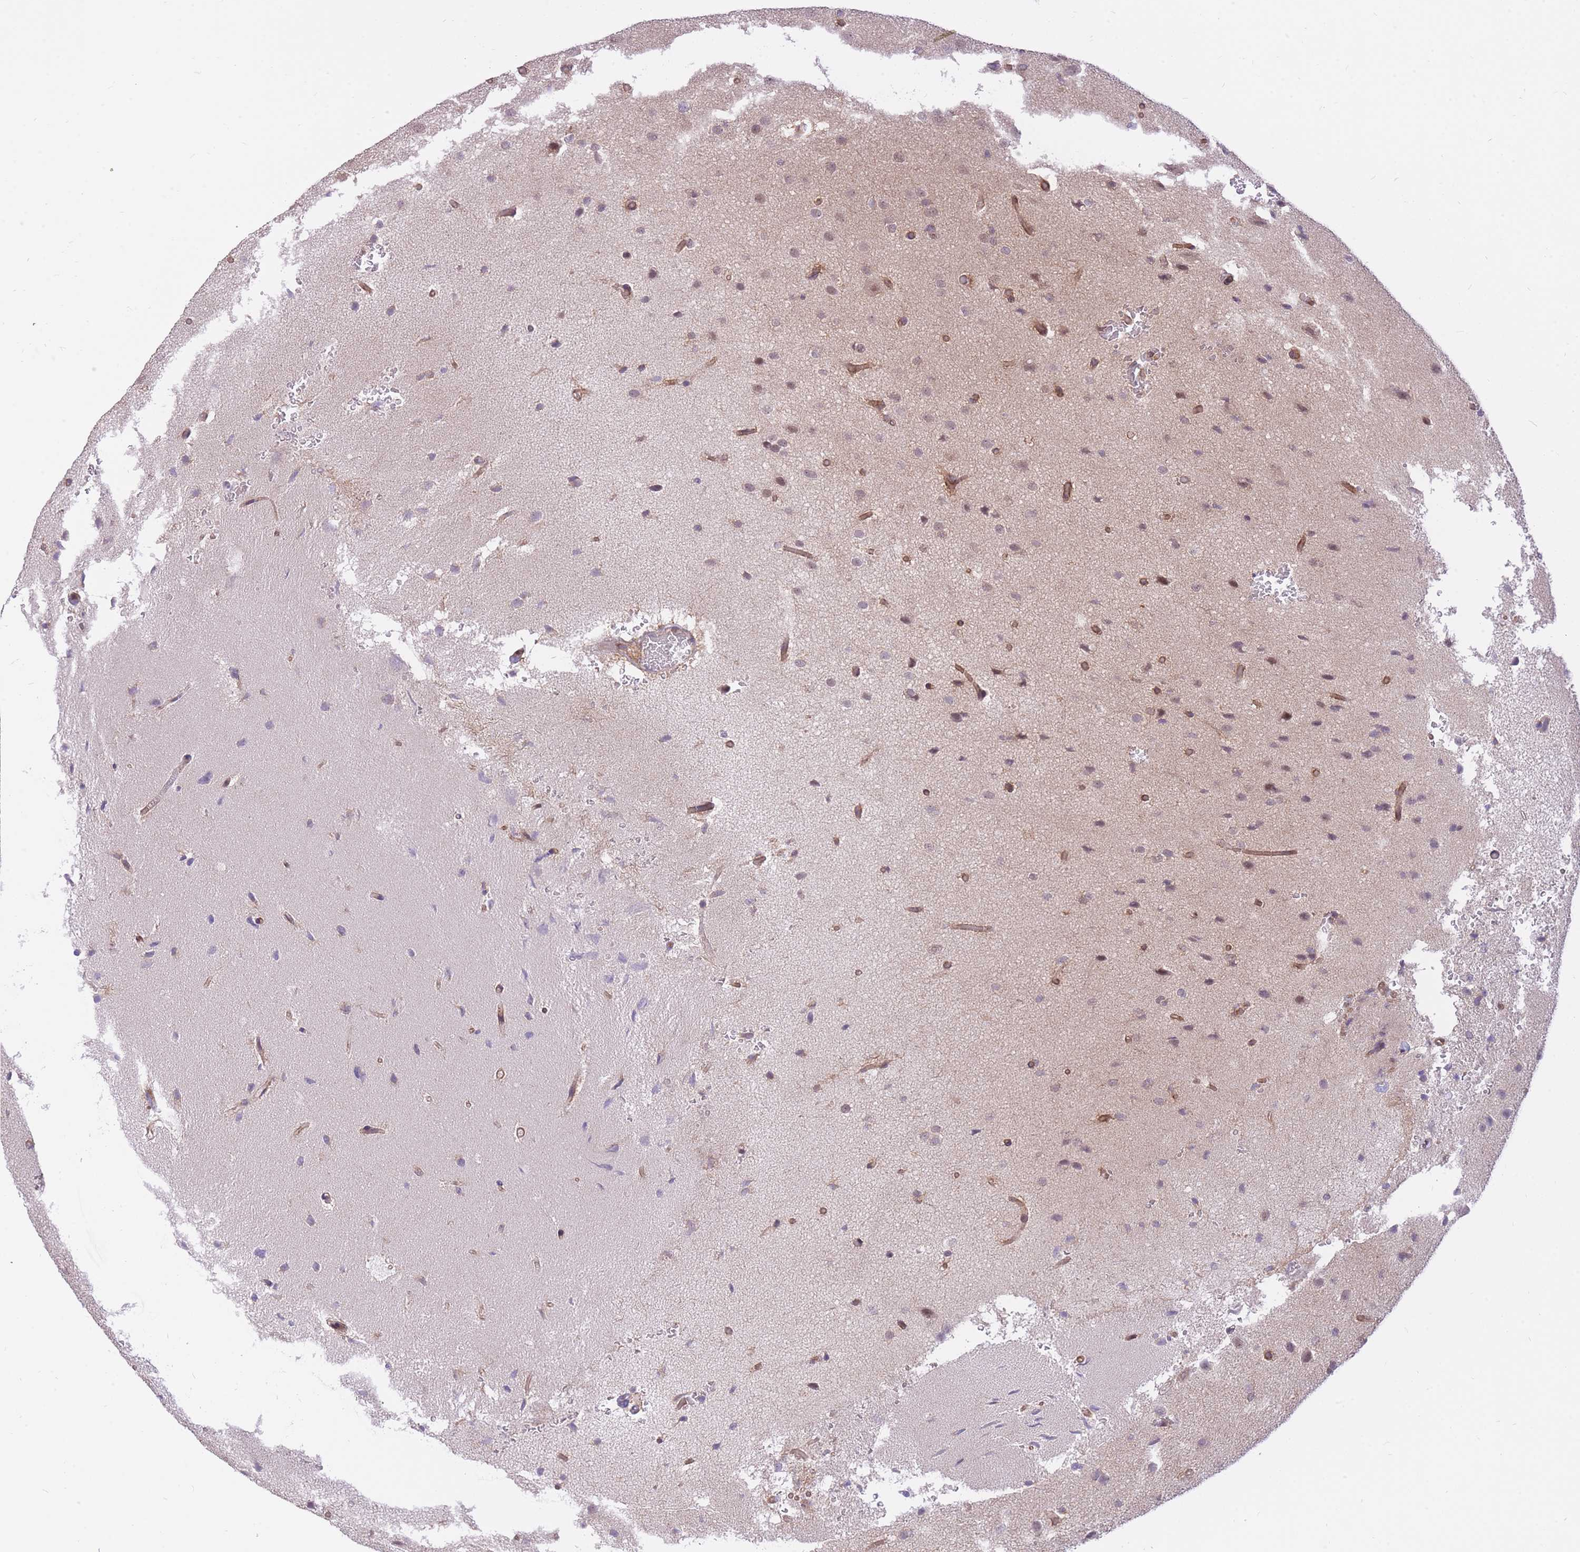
{"staining": {"intensity": "weak", "quantity": "<25%", "location": "nuclear"}, "tissue": "glioma", "cell_type": "Tumor cells", "image_type": "cancer", "snomed": [{"axis": "morphology", "description": "Glioma, malignant, High grade"}, {"axis": "topography", "description": "Brain"}], "caption": "Immunohistochemistry (IHC) photomicrograph of glioma stained for a protein (brown), which shows no expression in tumor cells.", "gene": "MINDY2", "patient": {"sex": "female", "age": 50}}